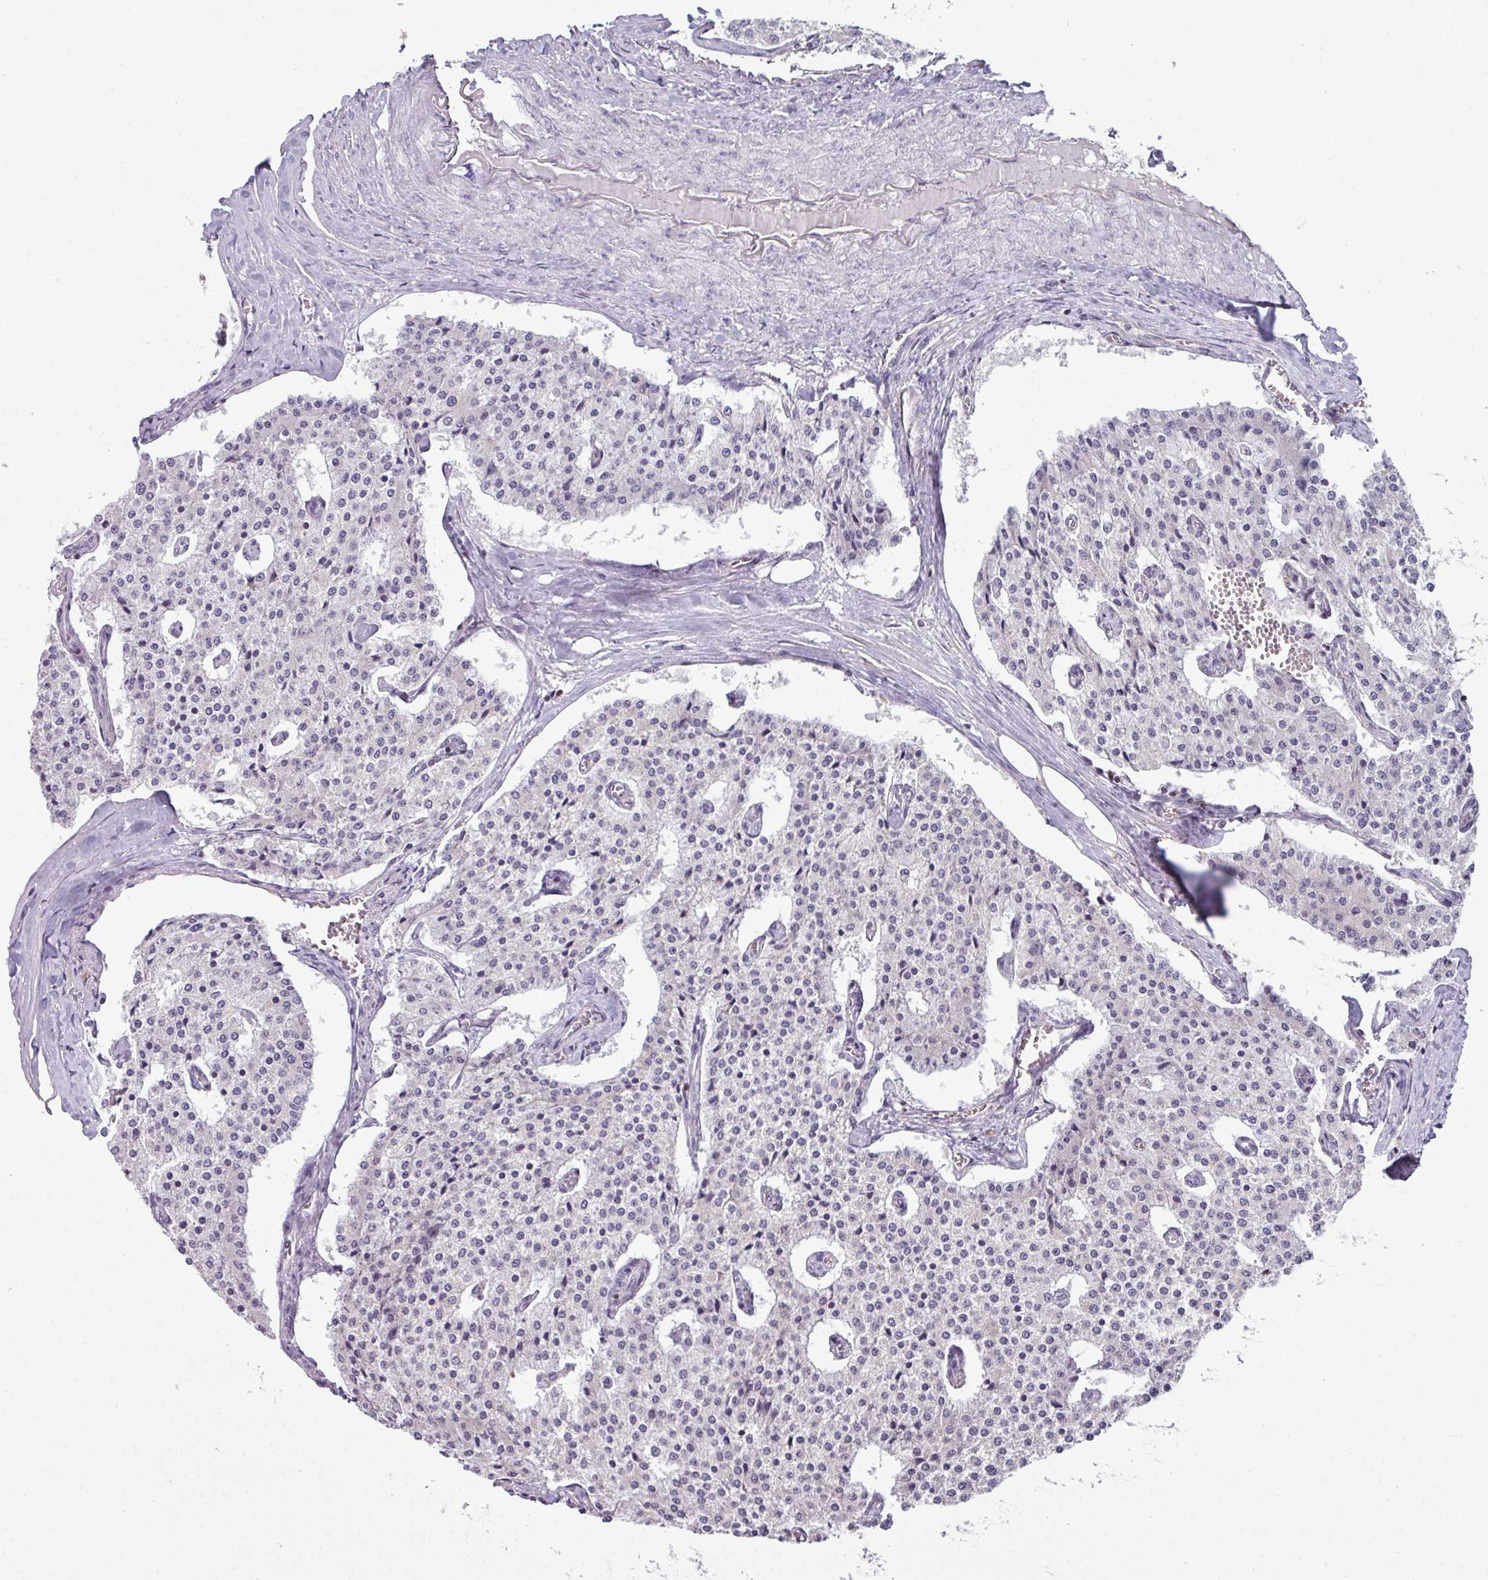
{"staining": {"intensity": "negative", "quantity": "none", "location": "none"}, "tissue": "carcinoid", "cell_type": "Tumor cells", "image_type": "cancer", "snomed": [{"axis": "morphology", "description": "Carcinoid, malignant, NOS"}, {"axis": "topography", "description": "Colon"}], "caption": "Carcinoid was stained to show a protein in brown. There is no significant staining in tumor cells.", "gene": "STAT5A", "patient": {"sex": "female", "age": 52}}